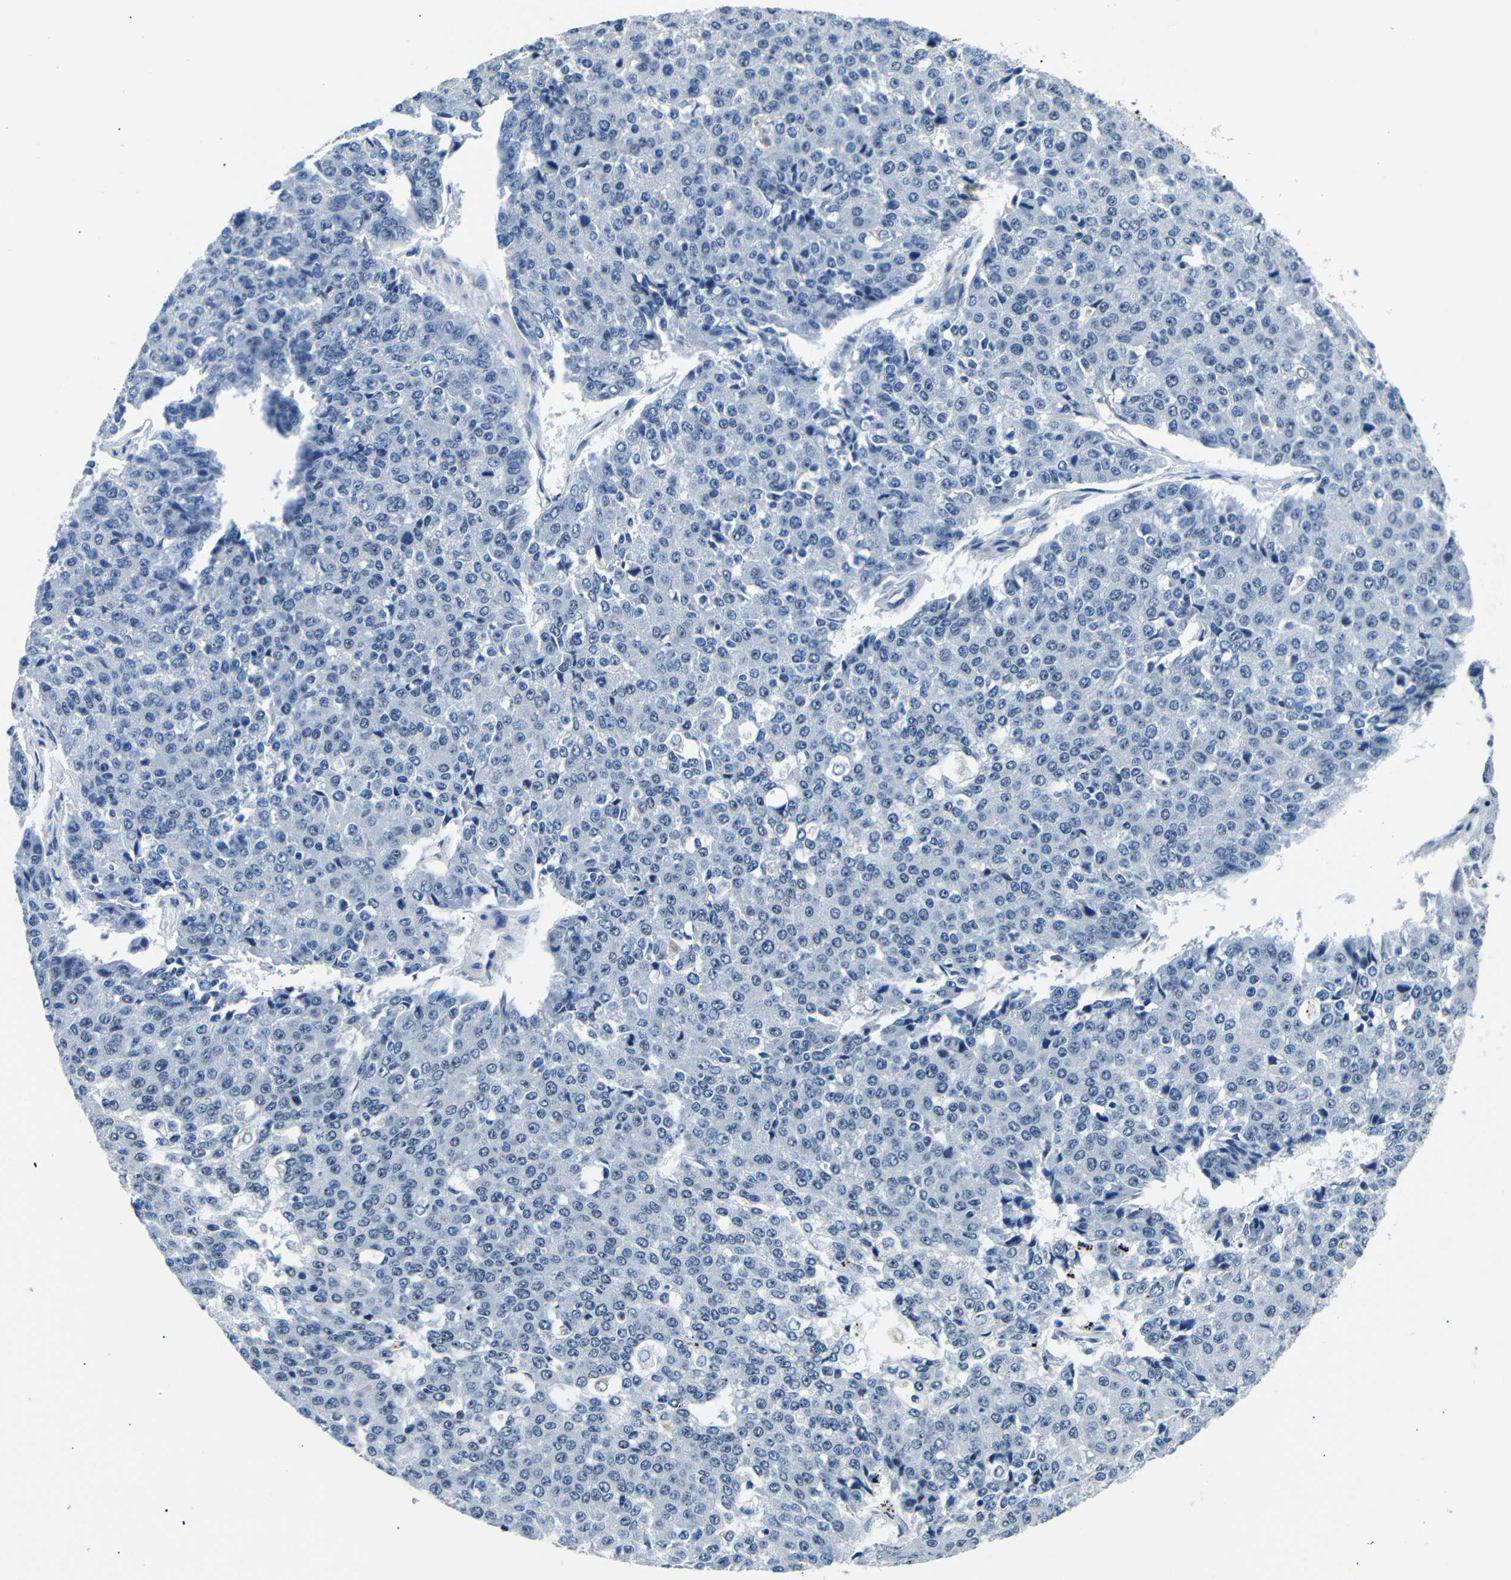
{"staining": {"intensity": "negative", "quantity": "none", "location": "none"}, "tissue": "pancreatic cancer", "cell_type": "Tumor cells", "image_type": "cancer", "snomed": [{"axis": "morphology", "description": "Adenocarcinoma, NOS"}, {"axis": "topography", "description": "Pancreas"}], "caption": "Immunohistochemistry (IHC) of human pancreatic cancer (adenocarcinoma) reveals no staining in tumor cells. Brightfield microscopy of immunohistochemistry (IHC) stained with DAB (brown) and hematoxylin (blue), captured at high magnification.", "gene": "TAFA1", "patient": {"sex": "male", "age": 50}}